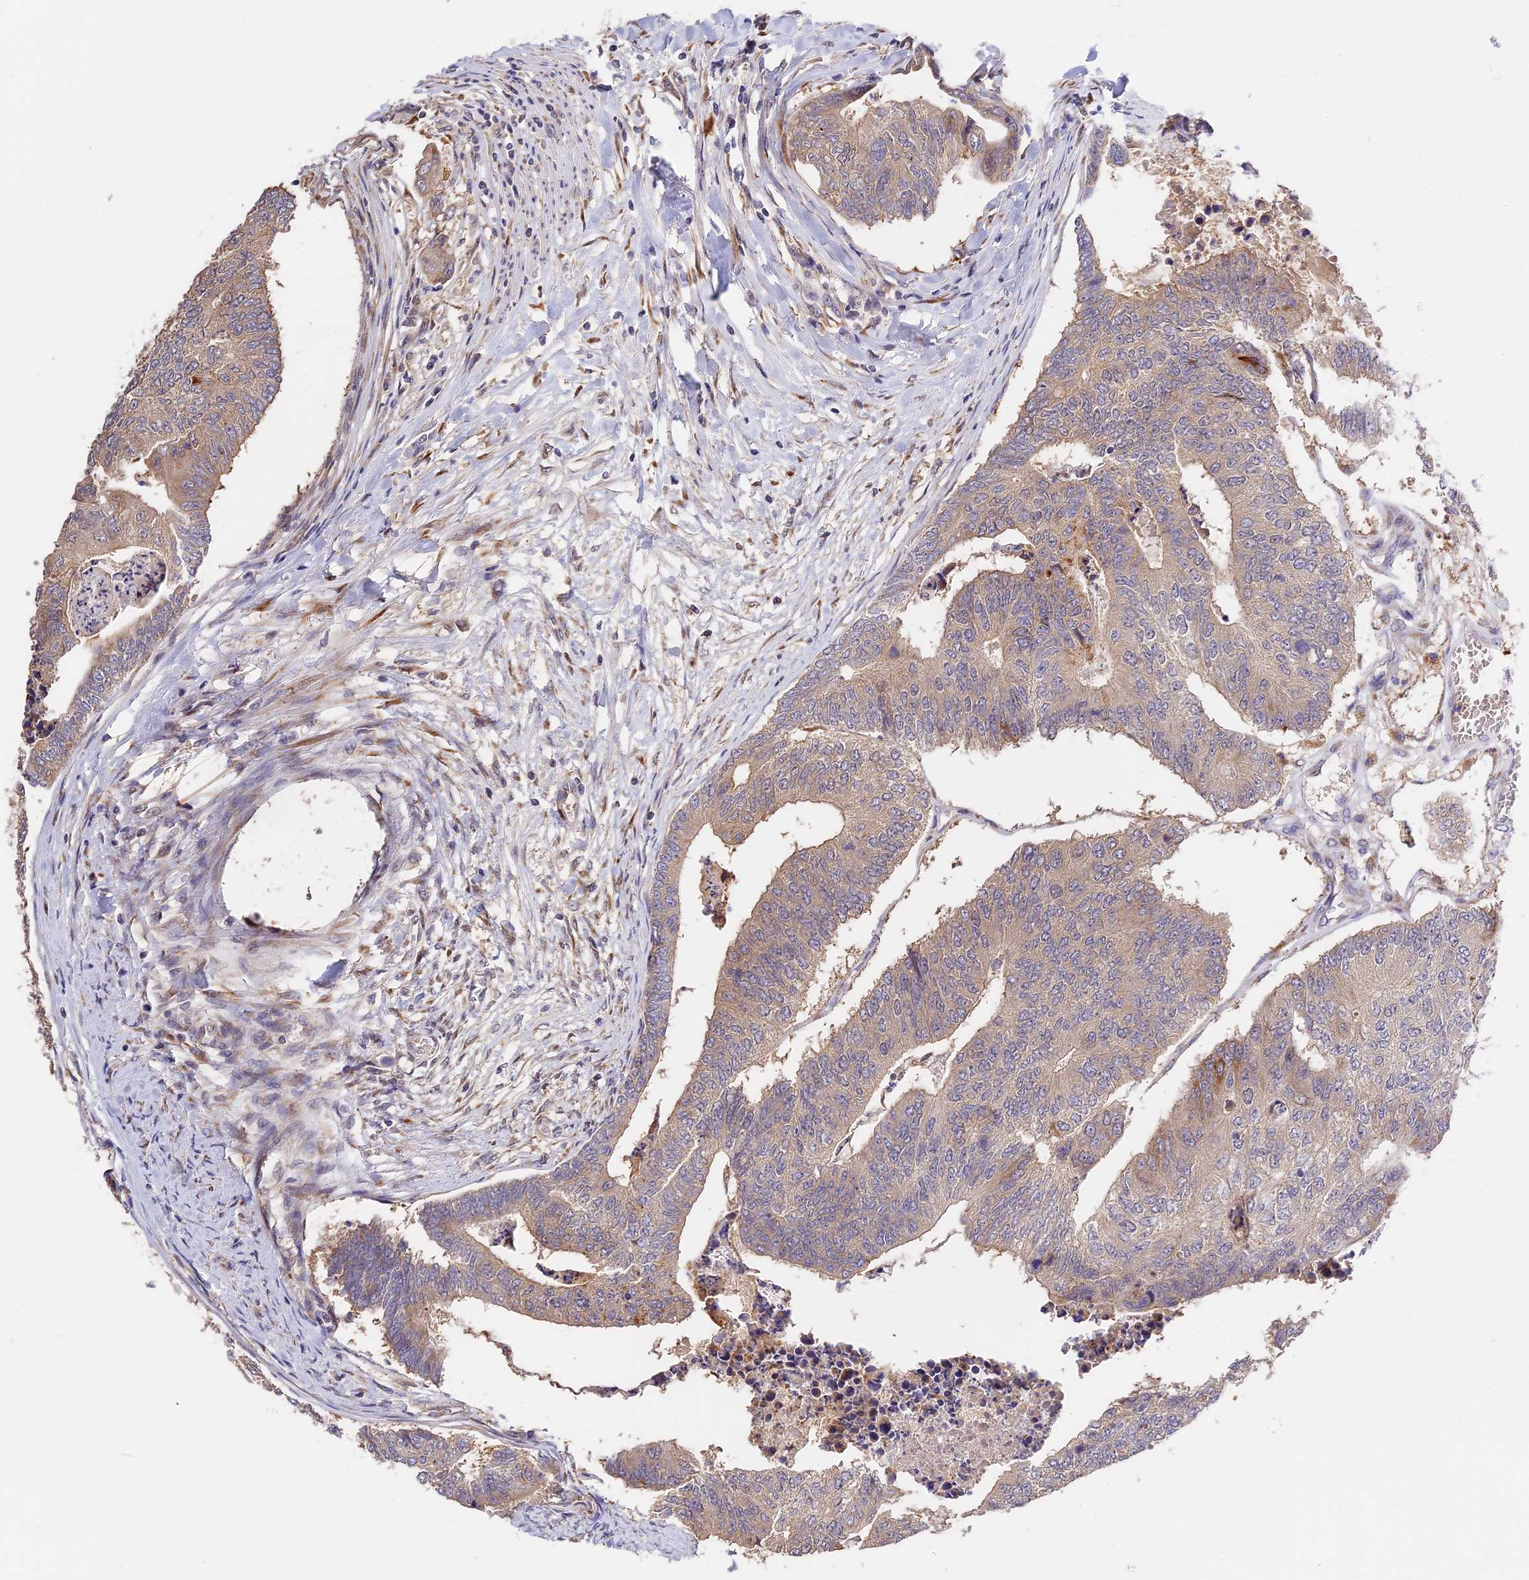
{"staining": {"intensity": "weak", "quantity": ">75%", "location": "cytoplasmic/membranous"}, "tissue": "colorectal cancer", "cell_type": "Tumor cells", "image_type": "cancer", "snomed": [{"axis": "morphology", "description": "Adenocarcinoma, NOS"}, {"axis": "topography", "description": "Colon"}], "caption": "Adenocarcinoma (colorectal) was stained to show a protein in brown. There is low levels of weak cytoplasmic/membranous staining in approximately >75% of tumor cells.", "gene": "BSCL2", "patient": {"sex": "female", "age": 67}}